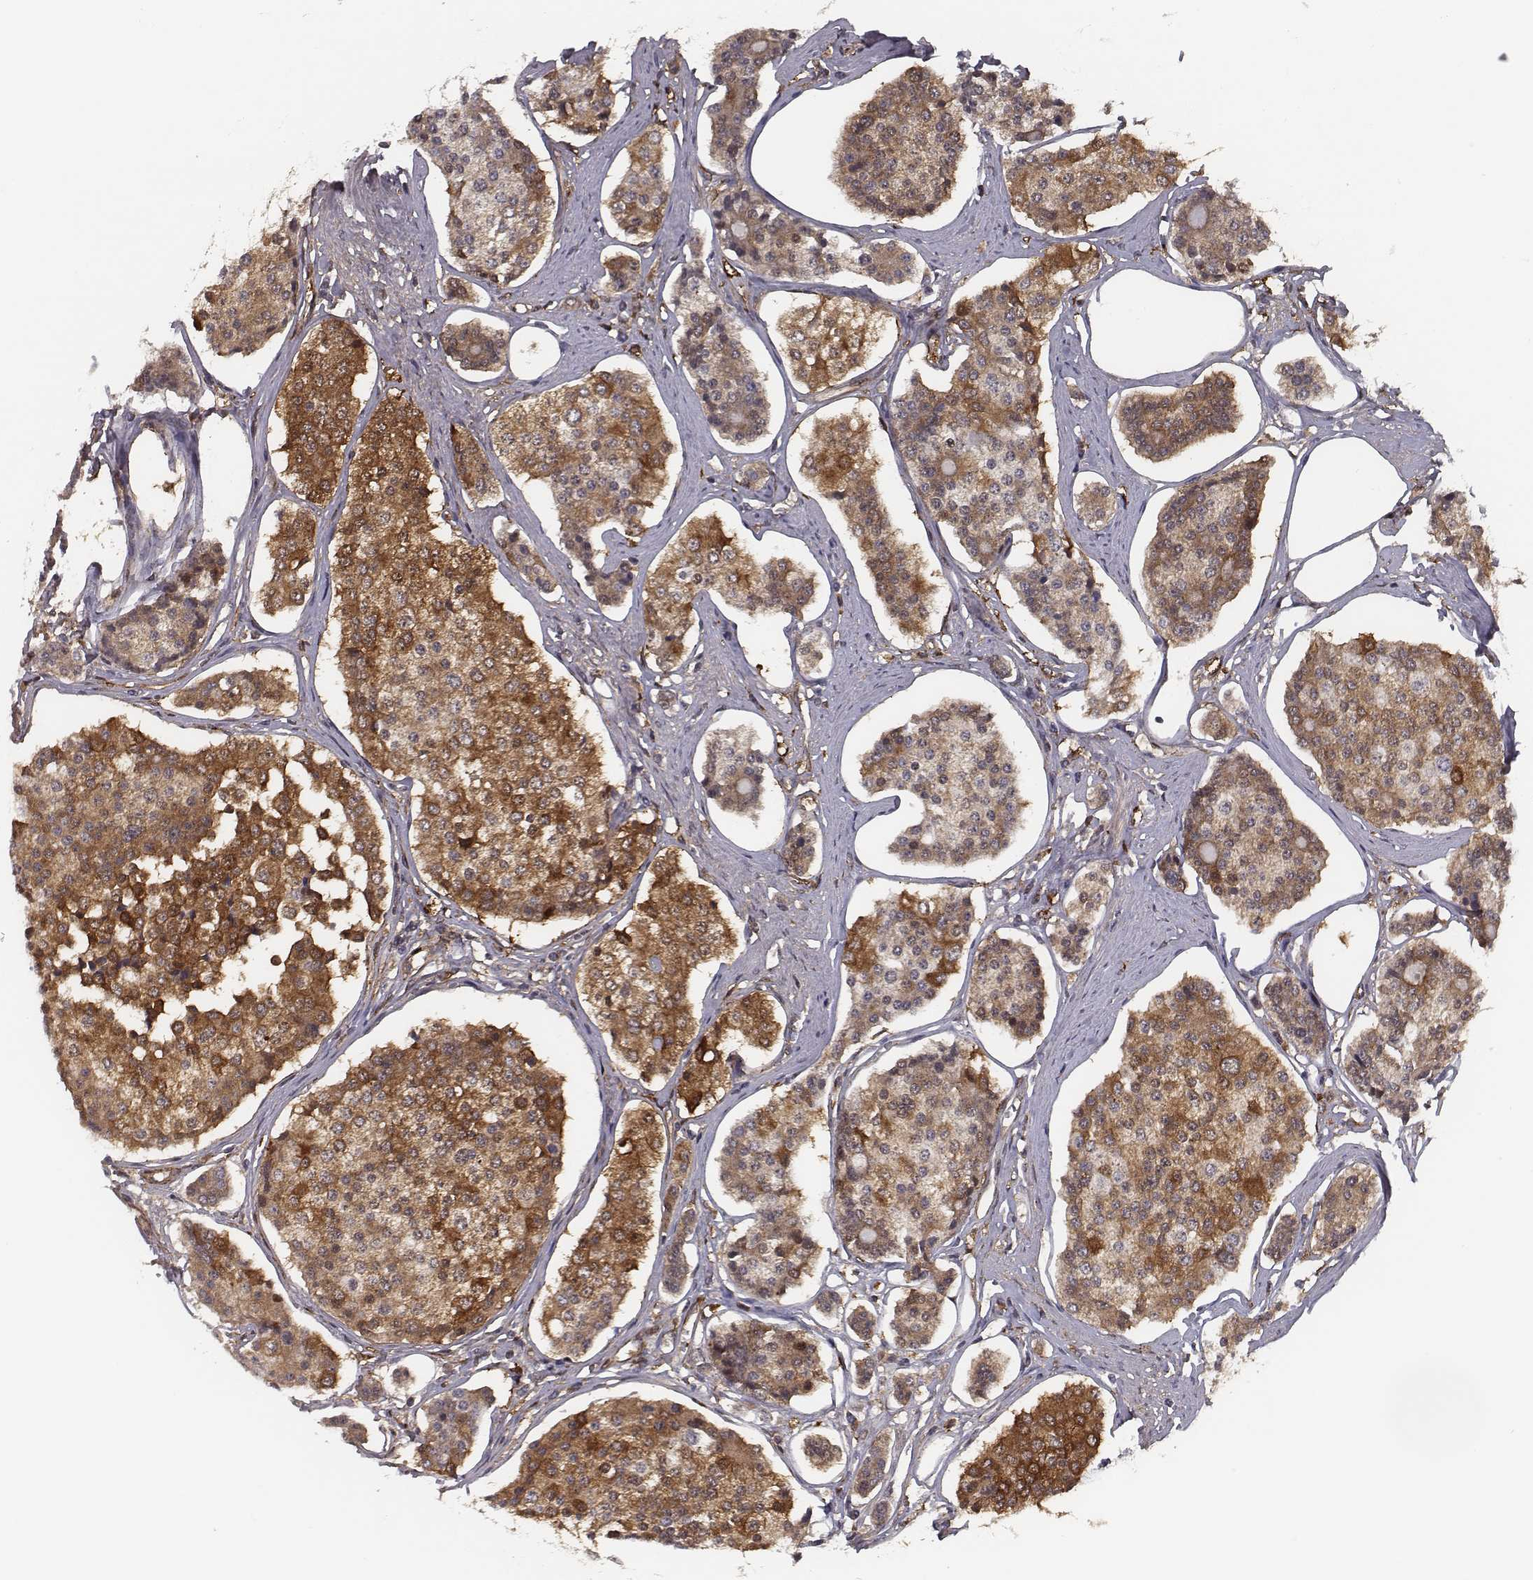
{"staining": {"intensity": "strong", "quantity": ">75%", "location": "cytoplasmic/membranous"}, "tissue": "carcinoid", "cell_type": "Tumor cells", "image_type": "cancer", "snomed": [{"axis": "morphology", "description": "Carcinoid, malignant, NOS"}, {"axis": "topography", "description": "Small intestine"}], "caption": "Immunohistochemistry photomicrograph of neoplastic tissue: human malignant carcinoid stained using immunohistochemistry (IHC) demonstrates high levels of strong protein expression localized specifically in the cytoplasmic/membranous of tumor cells, appearing as a cytoplasmic/membranous brown color.", "gene": "ISYNA1", "patient": {"sex": "female", "age": 65}}